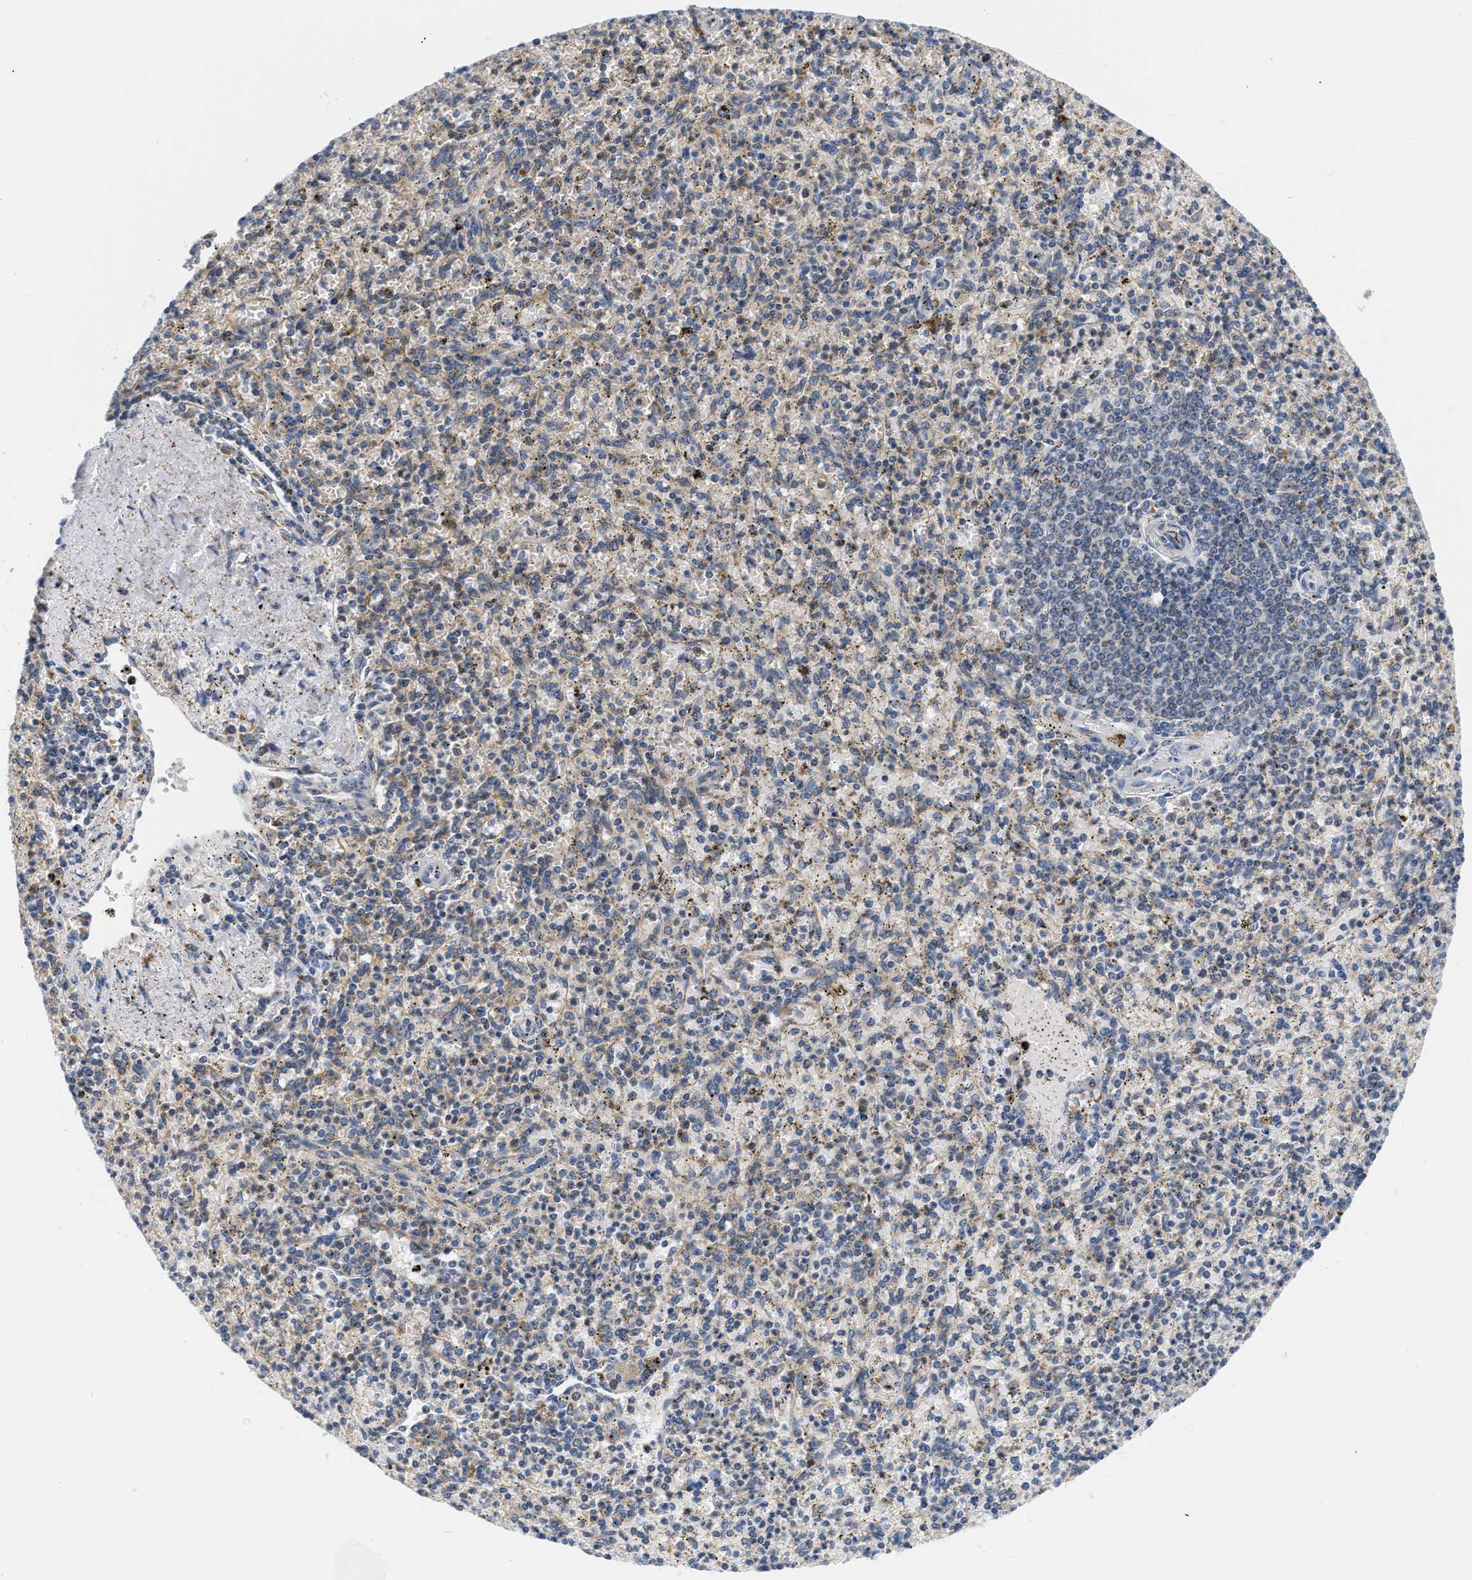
{"staining": {"intensity": "weak", "quantity": "25%-75%", "location": "cytoplasmic/membranous"}, "tissue": "spleen", "cell_type": "Cells in red pulp", "image_type": "normal", "snomed": [{"axis": "morphology", "description": "Normal tissue, NOS"}, {"axis": "topography", "description": "Spleen"}], "caption": "This is an image of immunohistochemistry staining of benign spleen, which shows weak staining in the cytoplasmic/membranous of cells in red pulp.", "gene": "HDHD3", "patient": {"sex": "male", "age": 72}}